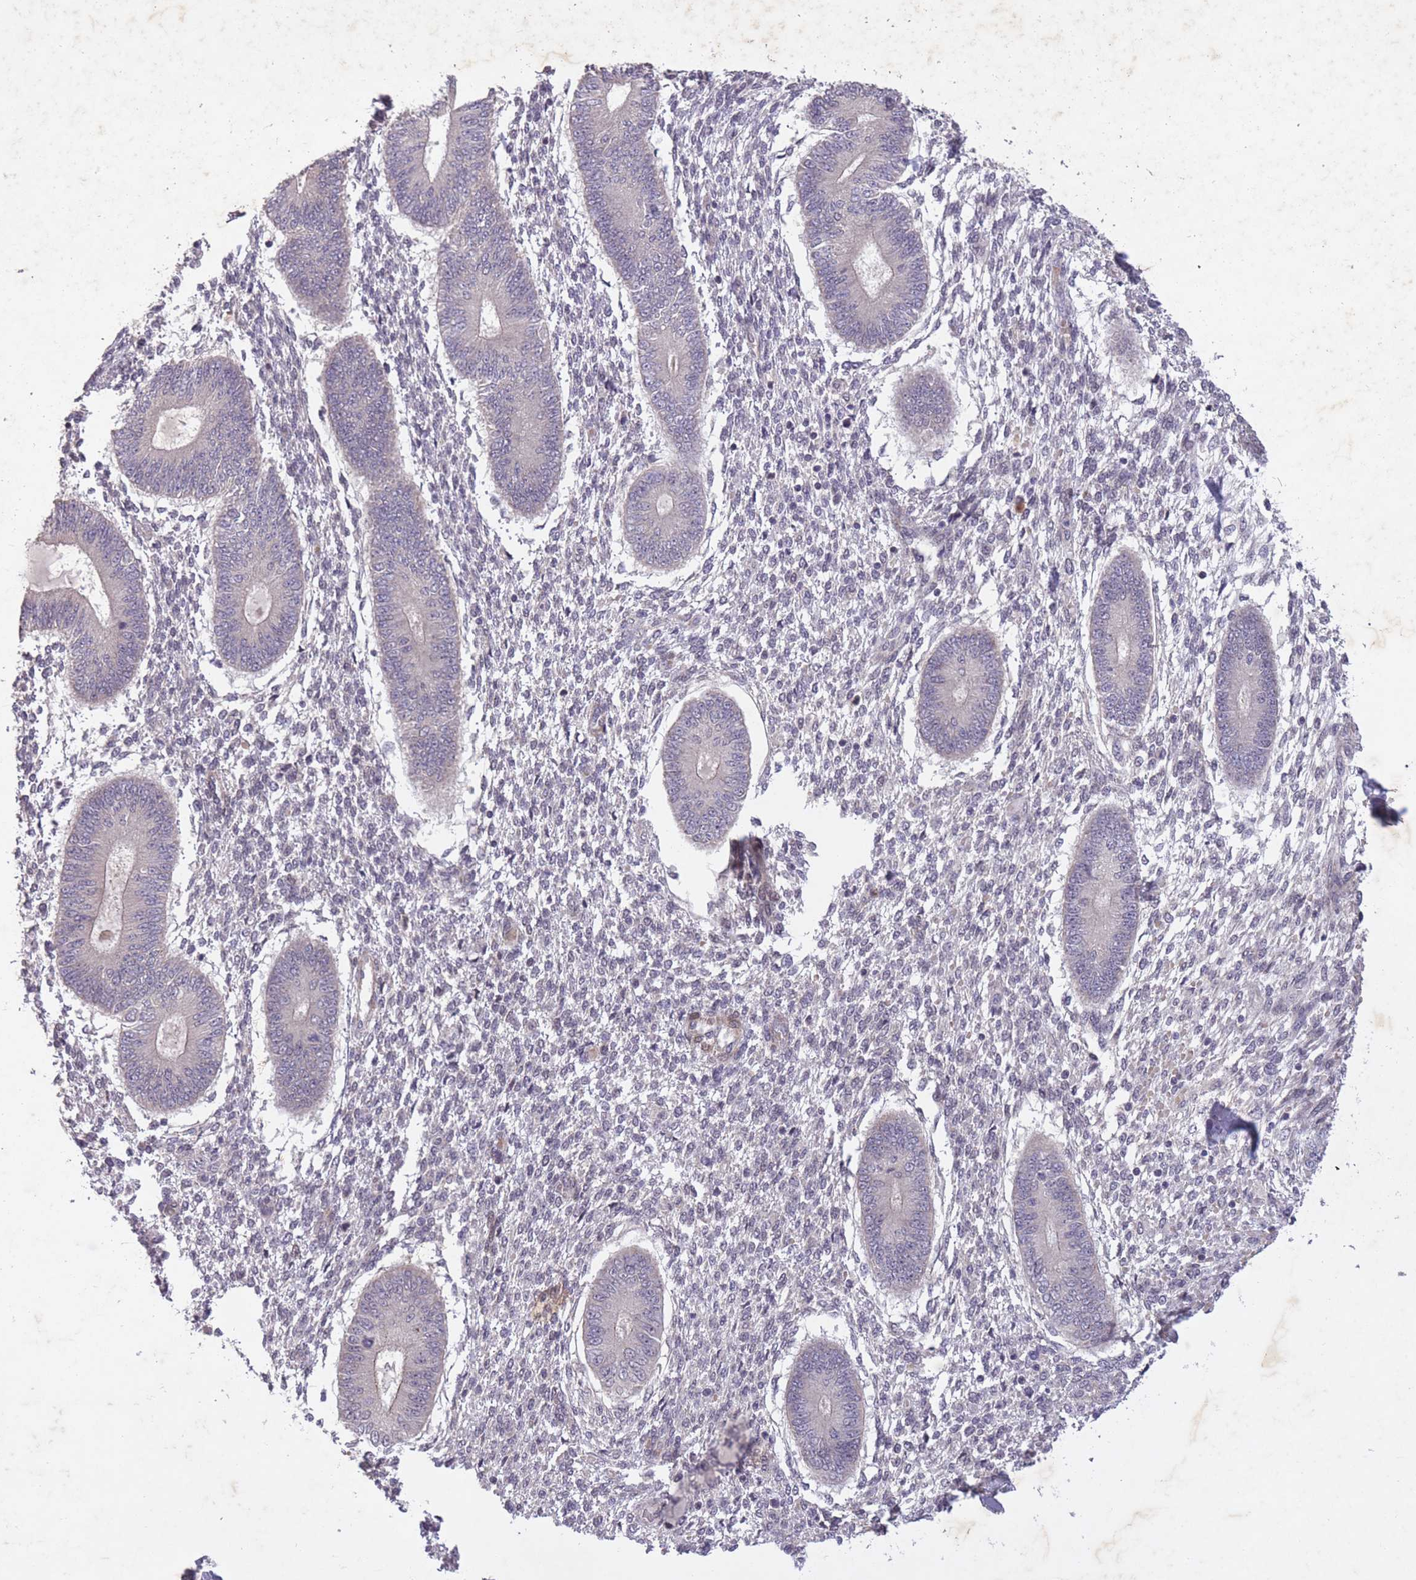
{"staining": {"intensity": "negative", "quantity": "none", "location": "none"}, "tissue": "endometrium", "cell_type": "Cells in endometrial stroma", "image_type": "normal", "snomed": [{"axis": "morphology", "description": "Normal tissue, NOS"}, {"axis": "topography", "description": "Endometrium"}], "caption": "A histopathology image of endometrium stained for a protein reveals no brown staining in cells in endometrial stroma. (DAB IHC visualized using brightfield microscopy, high magnification).", "gene": "CBX6", "patient": {"sex": "female", "age": 49}}